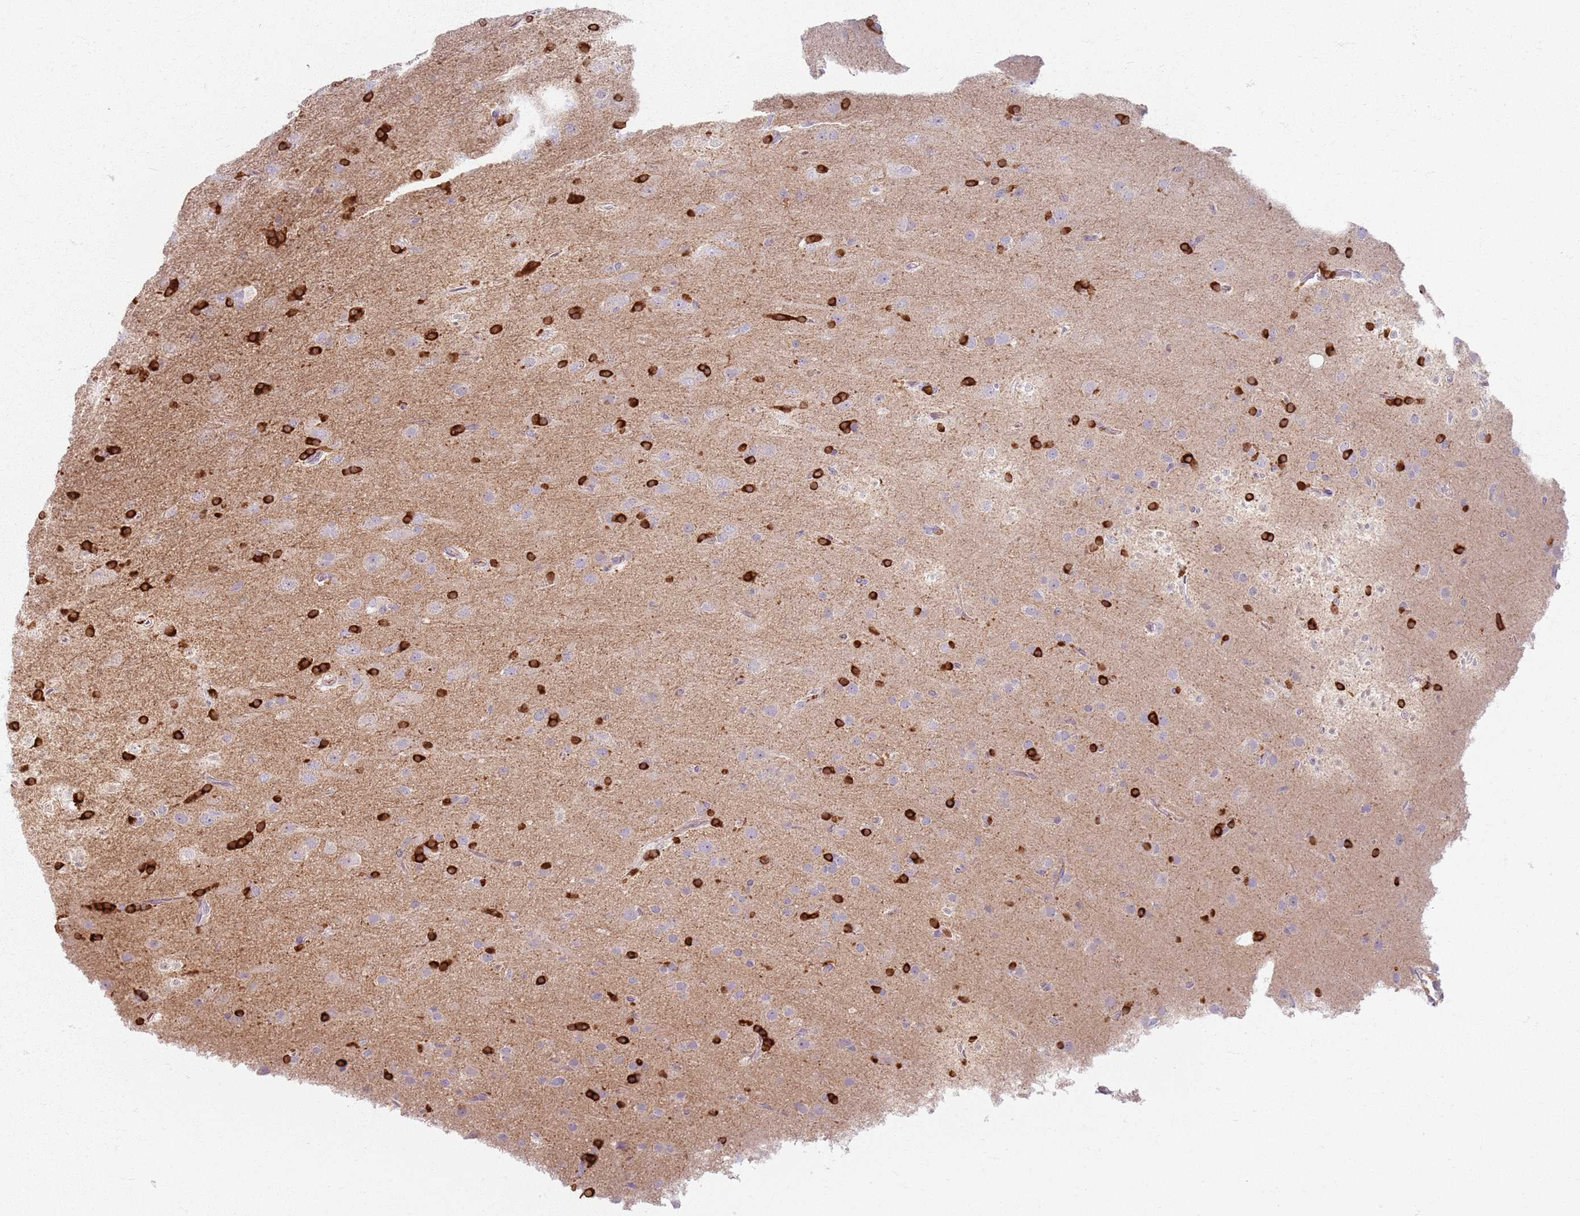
{"staining": {"intensity": "strong", "quantity": "<25%", "location": "cytoplasmic/membranous"}, "tissue": "glioma", "cell_type": "Tumor cells", "image_type": "cancer", "snomed": [{"axis": "morphology", "description": "Glioma, malignant, Low grade"}, {"axis": "topography", "description": "Brain"}], "caption": "Malignant glioma (low-grade) stained with DAB (3,3'-diaminobenzidine) immunohistochemistry shows medium levels of strong cytoplasmic/membranous positivity in approximately <25% of tumor cells. The staining was performed using DAB to visualize the protein expression in brown, while the nuclei were stained in blue with hematoxylin (Magnification: 20x).", "gene": "CRIPT", "patient": {"sex": "male", "age": 65}}